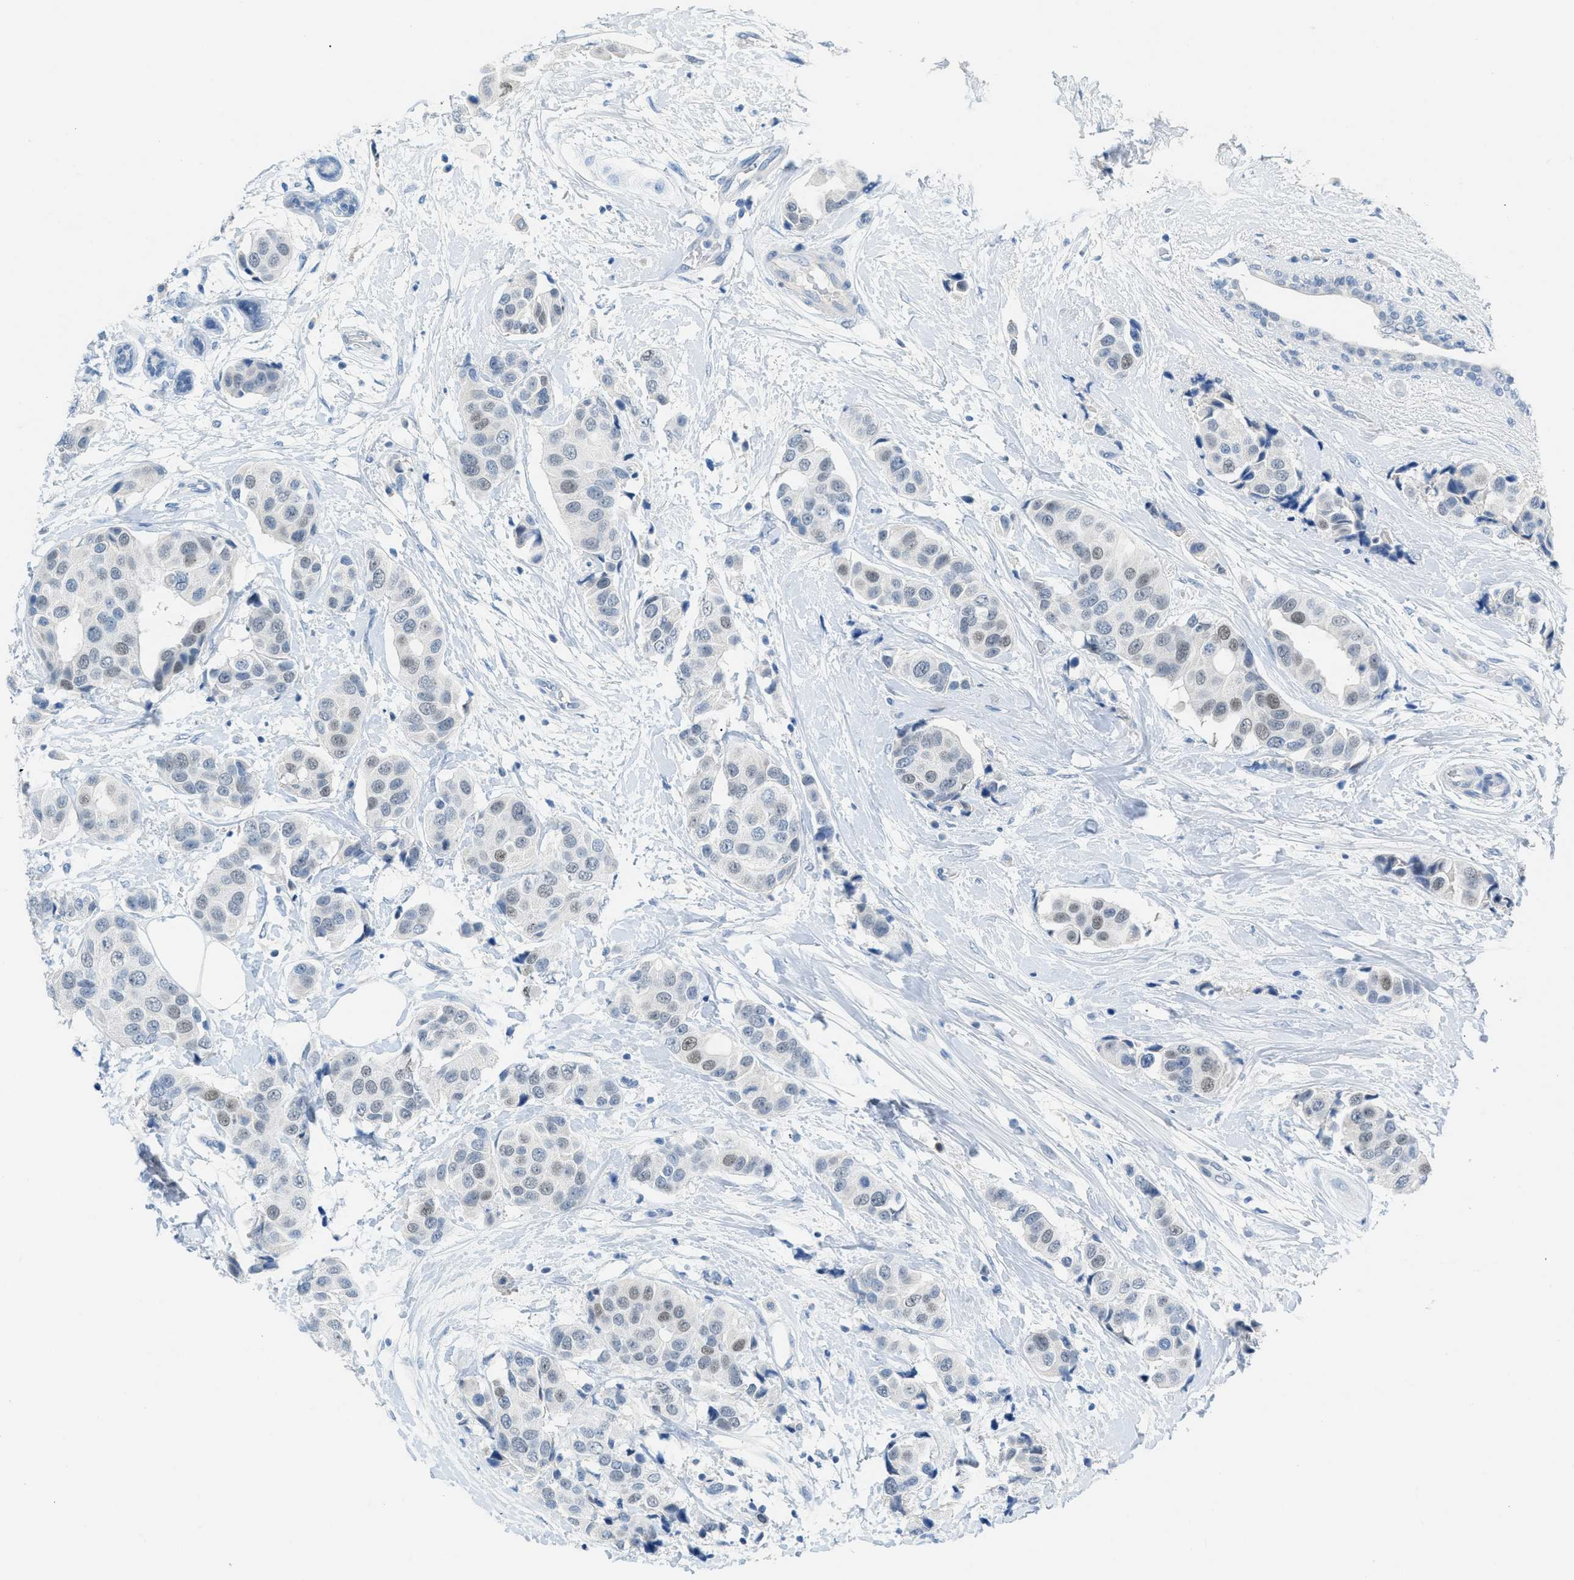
{"staining": {"intensity": "weak", "quantity": "<25%", "location": "nuclear"}, "tissue": "breast cancer", "cell_type": "Tumor cells", "image_type": "cancer", "snomed": [{"axis": "morphology", "description": "Normal tissue, NOS"}, {"axis": "morphology", "description": "Duct carcinoma"}, {"axis": "topography", "description": "Breast"}], "caption": "DAB immunohistochemical staining of human breast cancer (intraductal carcinoma) exhibits no significant staining in tumor cells.", "gene": "HSF2", "patient": {"sex": "female", "age": 39}}